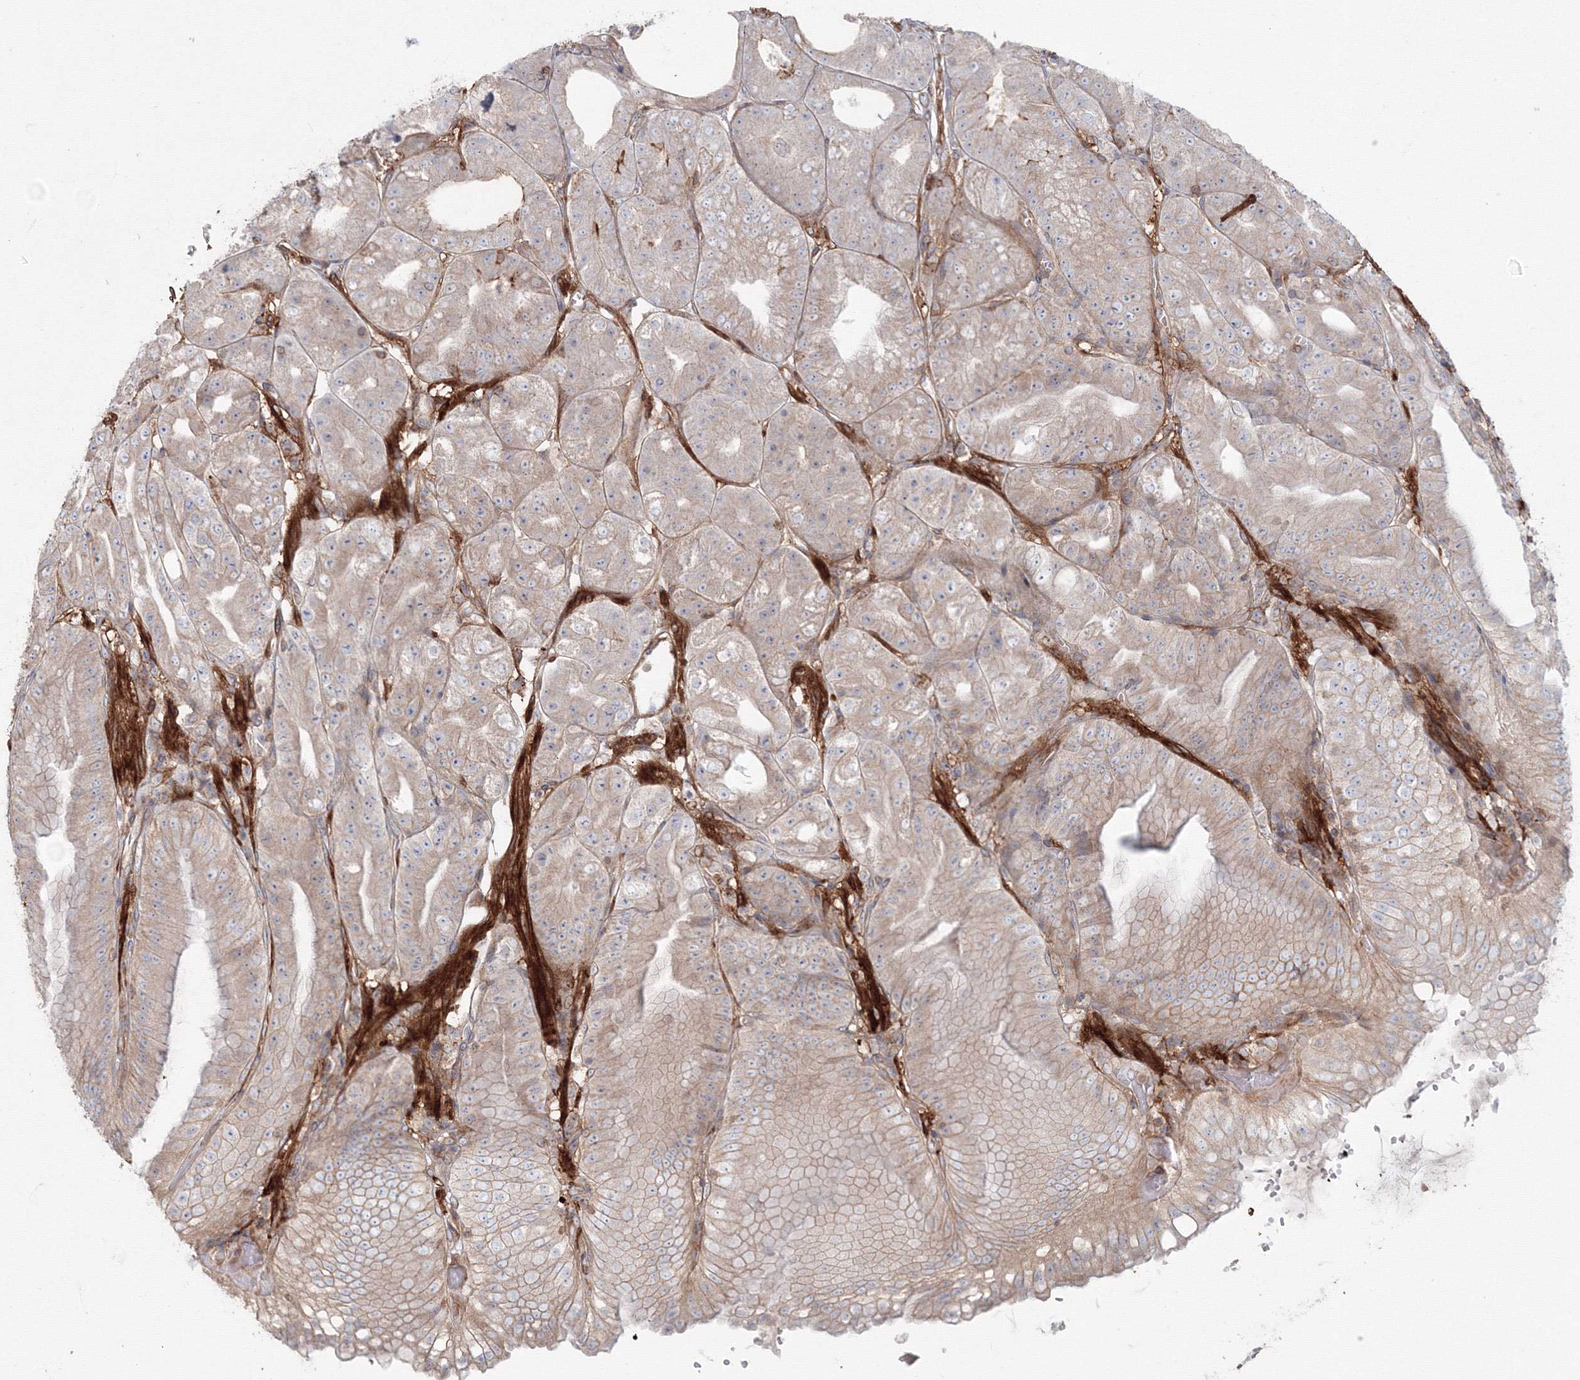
{"staining": {"intensity": "weak", "quantity": "25%-75%", "location": "cytoplasmic/membranous"}, "tissue": "stomach", "cell_type": "Glandular cells", "image_type": "normal", "snomed": [{"axis": "morphology", "description": "Normal tissue, NOS"}, {"axis": "topography", "description": "Stomach, upper"}, {"axis": "topography", "description": "Stomach, lower"}], "caption": "Immunohistochemistry (IHC) staining of normal stomach, which reveals low levels of weak cytoplasmic/membranous positivity in about 25%-75% of glandular cells indicating weak cytoplasmic/membranous protein expression. The staining was performed using DAB (3,3'-diaminobenzidine) (brown) for protein detection and nuclei were counterstained in hematoxylin (blue).", "gene": "SH3PXD2A", "patient": {"sex": "male", "age": 71}}